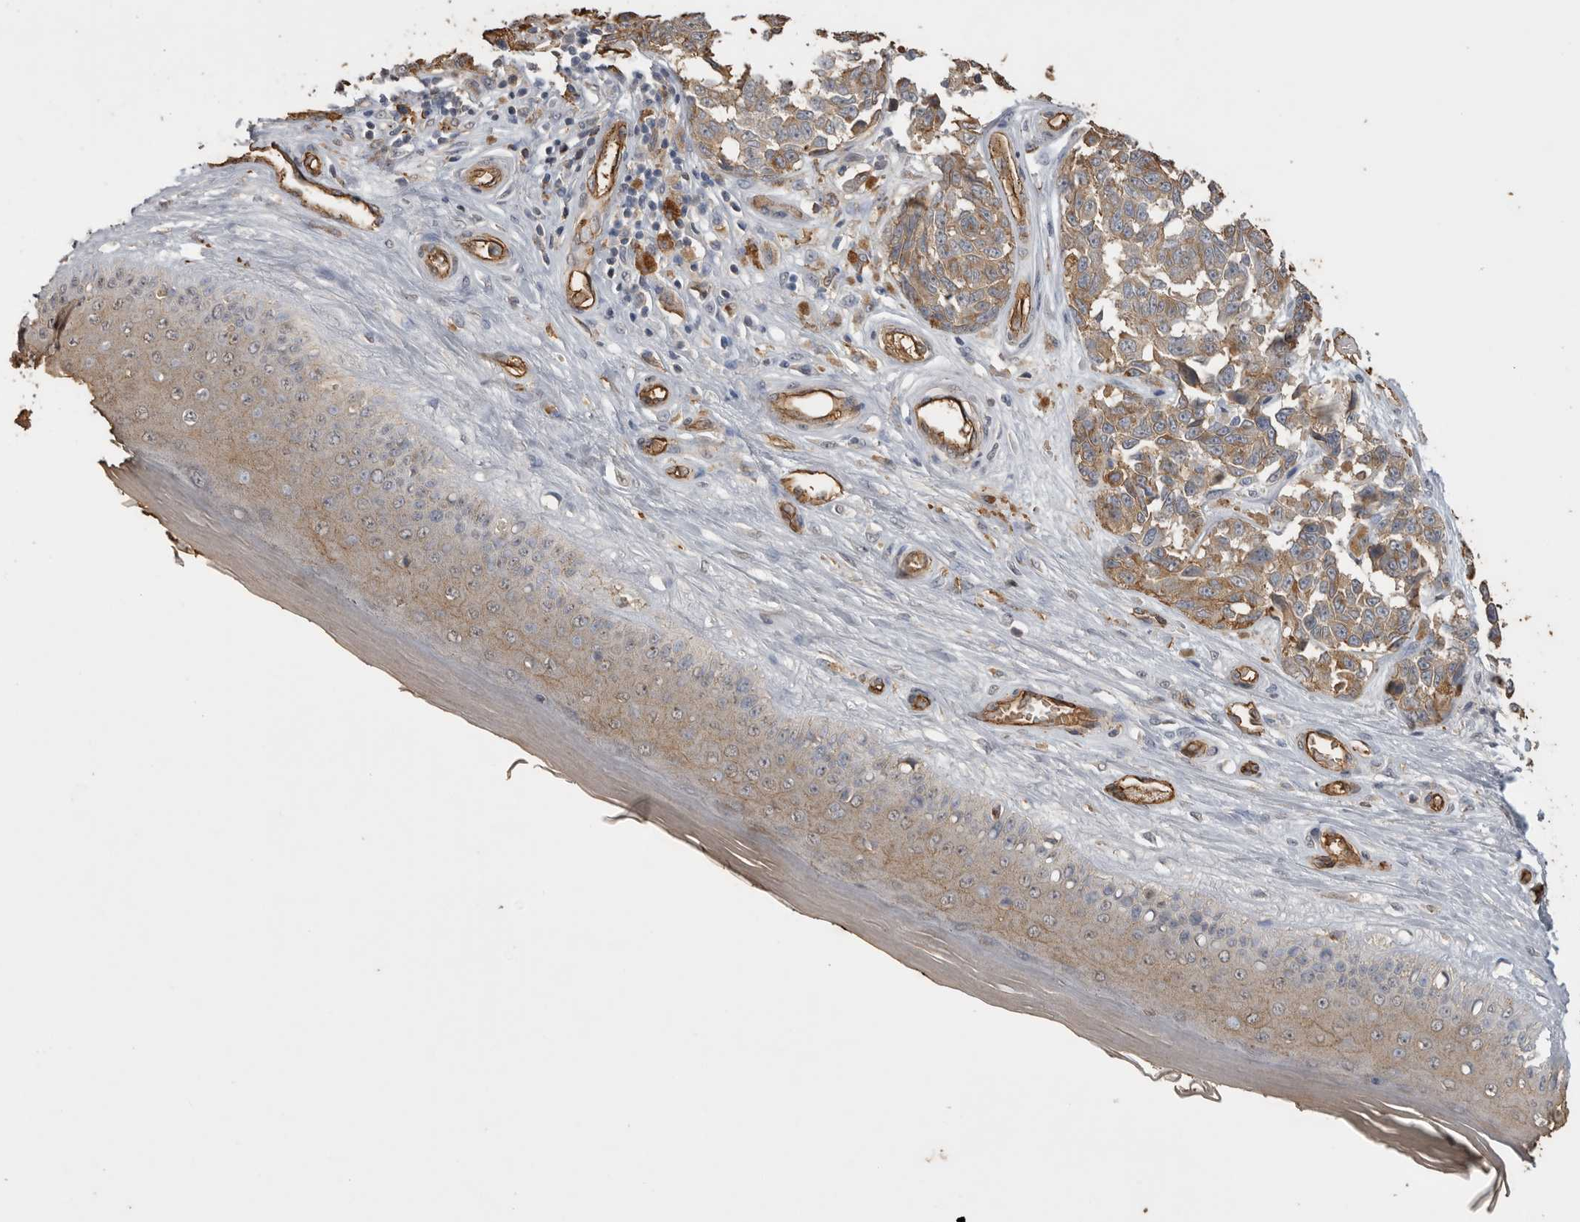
{"staining": {"intensity": "weak", "quantity": ">75%", "location": "cytoplasmic/membranous"}, "tissue": "melanoma", "cell_type": "Tumor cells", "image_type": "cancer", "snomed": [{"axis": "morphology", "description": "Malignant melanoma, NOS"}, {"axis": "topography", "description": "Skin"}], "caption": "Malignant melanoma stained for a protein (brown) shows weak cytoplasmic/membranous positive positivity in approximately >75% of tumor cells.", "gene": "IL27", "patient": {"sex": "female", "age": 64}}